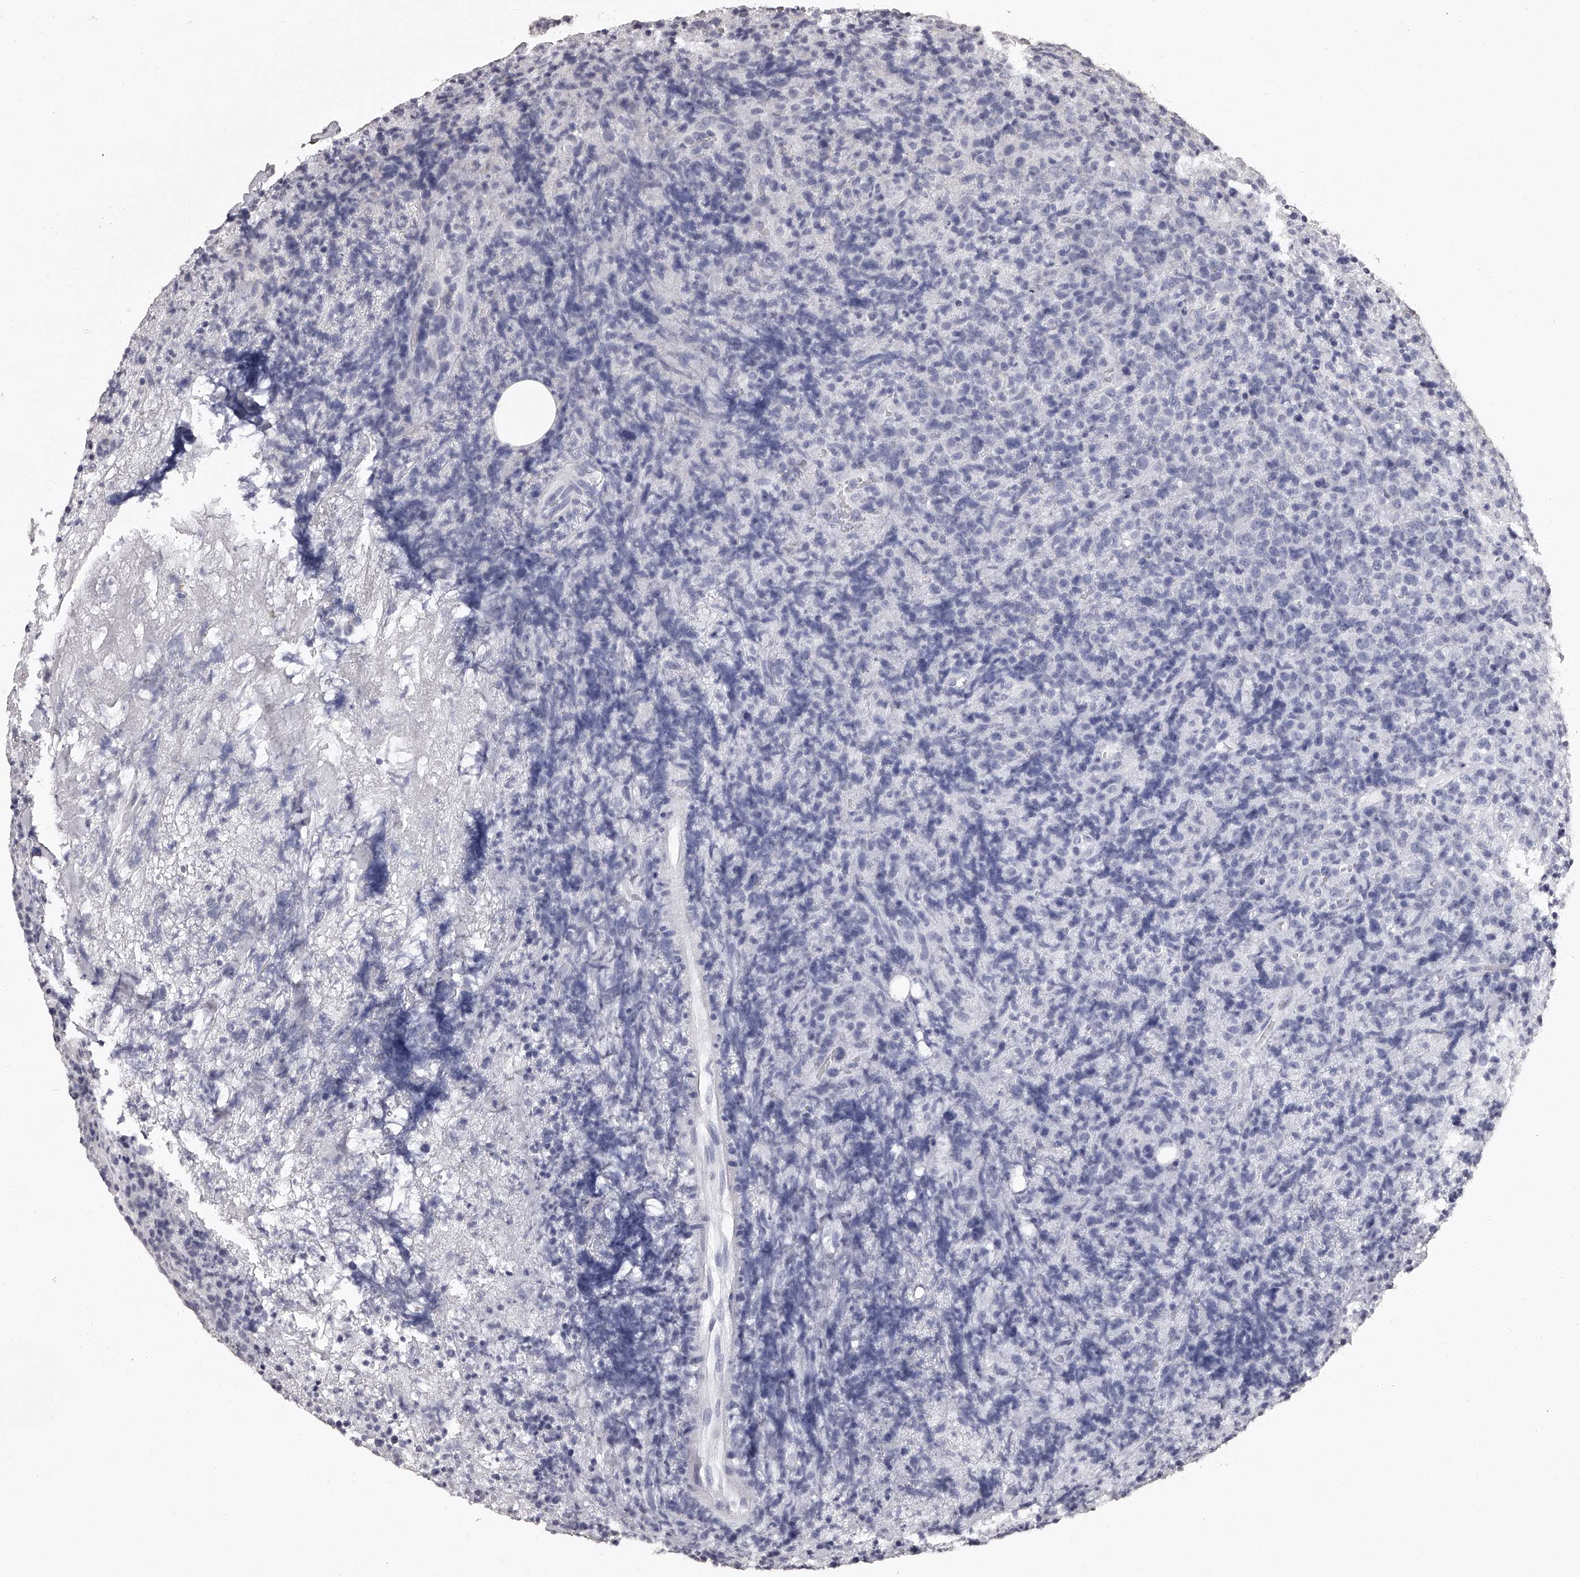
{"staining": {"intensity": "negative", "quantity": "none", "location": "none"}, "tissue": "lymphoma", "cell_type": "Tumor cells", "image_type": "cancer", "snomed": [{"axis": "morphology", "description": "Malignant lymphoma, non-Hodgkin's type, High grade"}, {"axis": "topography", "description": "Lymph node"}], "caption": "A photomicrograph of lymphoma stained for a protein exhibits no brown staining in tumor cells. (Brightfield microscopy of DAB immunohistochemistry (IHC) at high magnification).", "gene": "RSC1A1", "patient": {"sex": "male", "age": 13}}